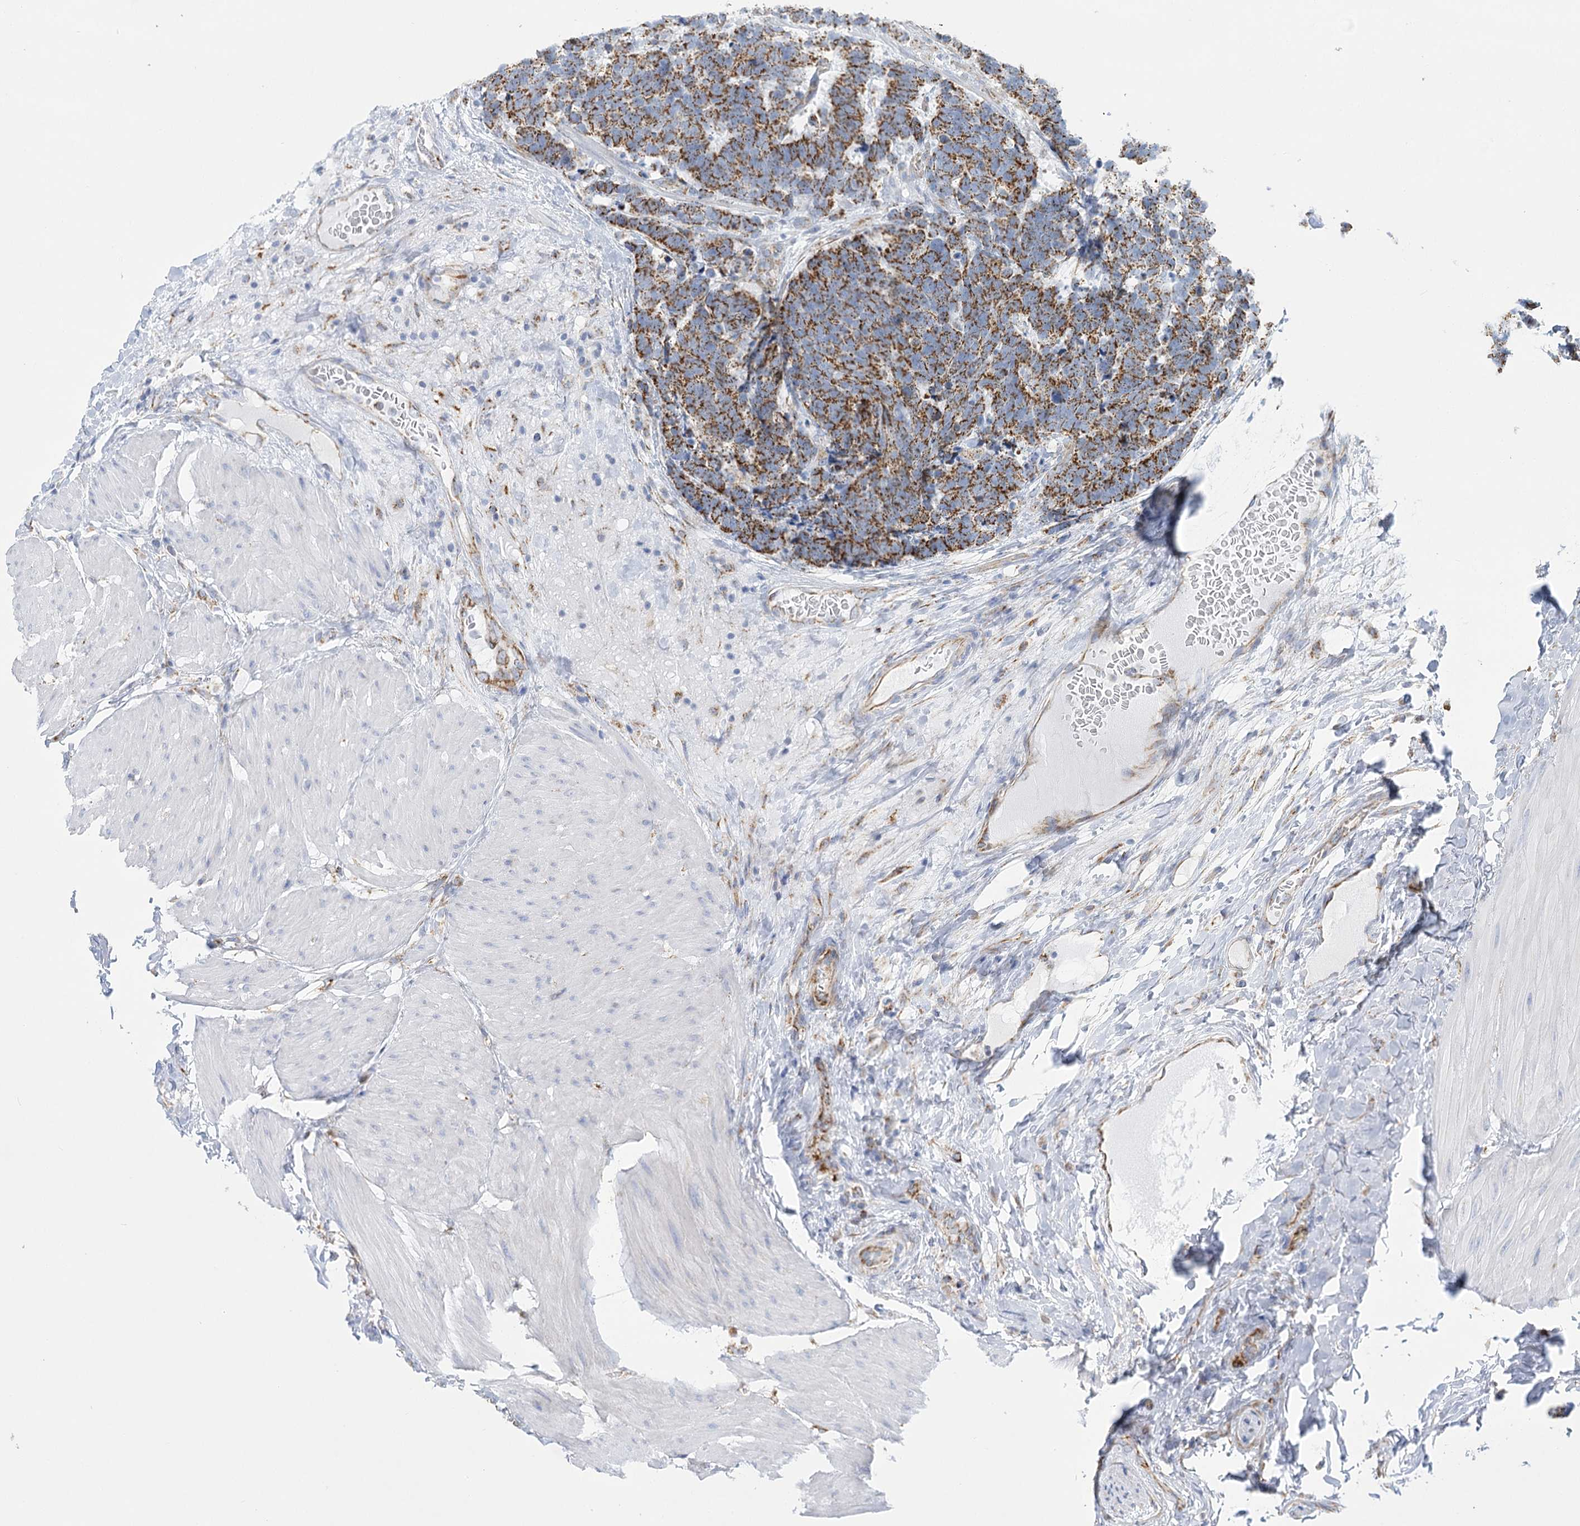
{"staining": {"intensity": "strong", "quantity": ">75%", "location": "cytoplasmic/membranous"}, "tissue": "carcinoid", "cell_type": "Tumor cells", "image_type": "cancer", "snomed": [{"axis": "morphology", "description": "Carcinoma, NOS"}, {"axis": "morphology", "description": "Carcinoid, malignant, NOS"}, {"axis": "topography", "description": "Urinary bladder"}], "caption": "This is a photomicrograph of immunohistochemistry (IHC) staining of carcinoid (malignant), which shows strong staining in the cytoplasmic/membranous of tumor cells.", "gene": "DHTKD1", "patient": {"sex": "male", "age": 57}}